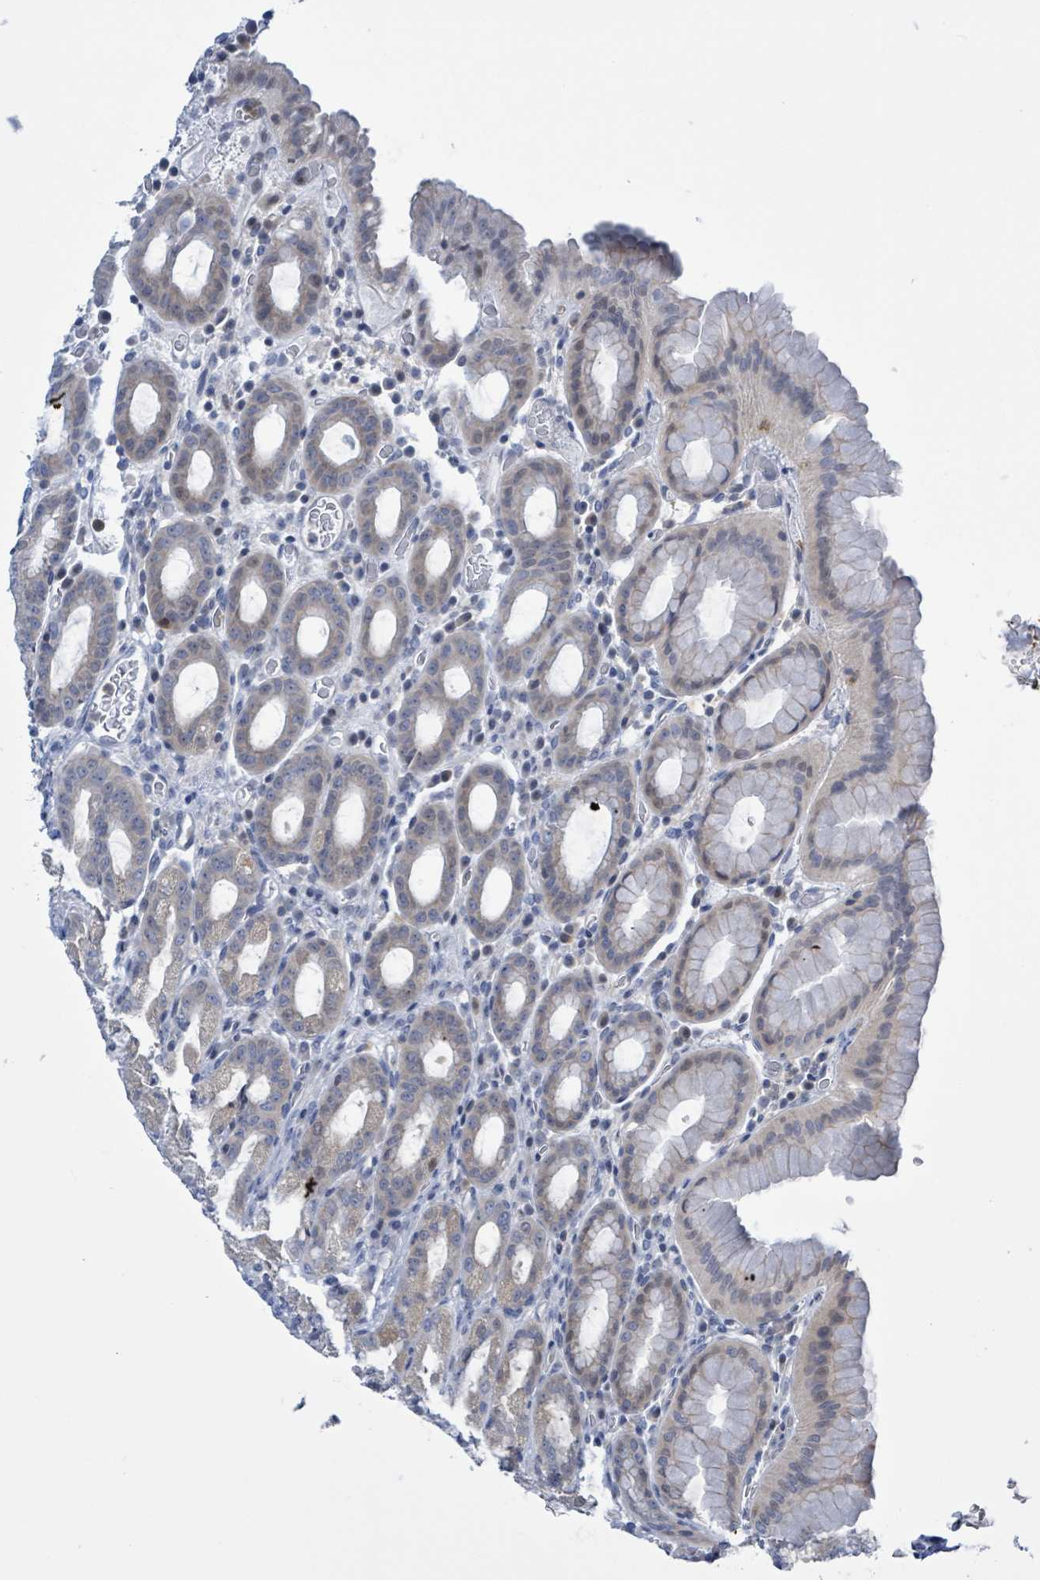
{"staining": {"intensity": "weak", "quantity": "25%-75%", "location": "cytoplasmic/membranous"}, "tissue": "stomach", "cell_type": "Glandular cells", "image_type": "normal", "snomed": [{"axis": "morphology", "description": "Normal tissue, NOS"}, {"axis": "topography", "description": "Stomach, upper"}, {"axis": "topography", "description": "Stomach, lower"}, {"axis": "topography", "description": "Small intestine"}], "caption": "Weak cytoplasmic/membranous positivity is appreciated in about 25%-75% of glandular cells in normal stomach.", "gene": "DGKZ", "patient": {"sex": "male", "age": 68}}